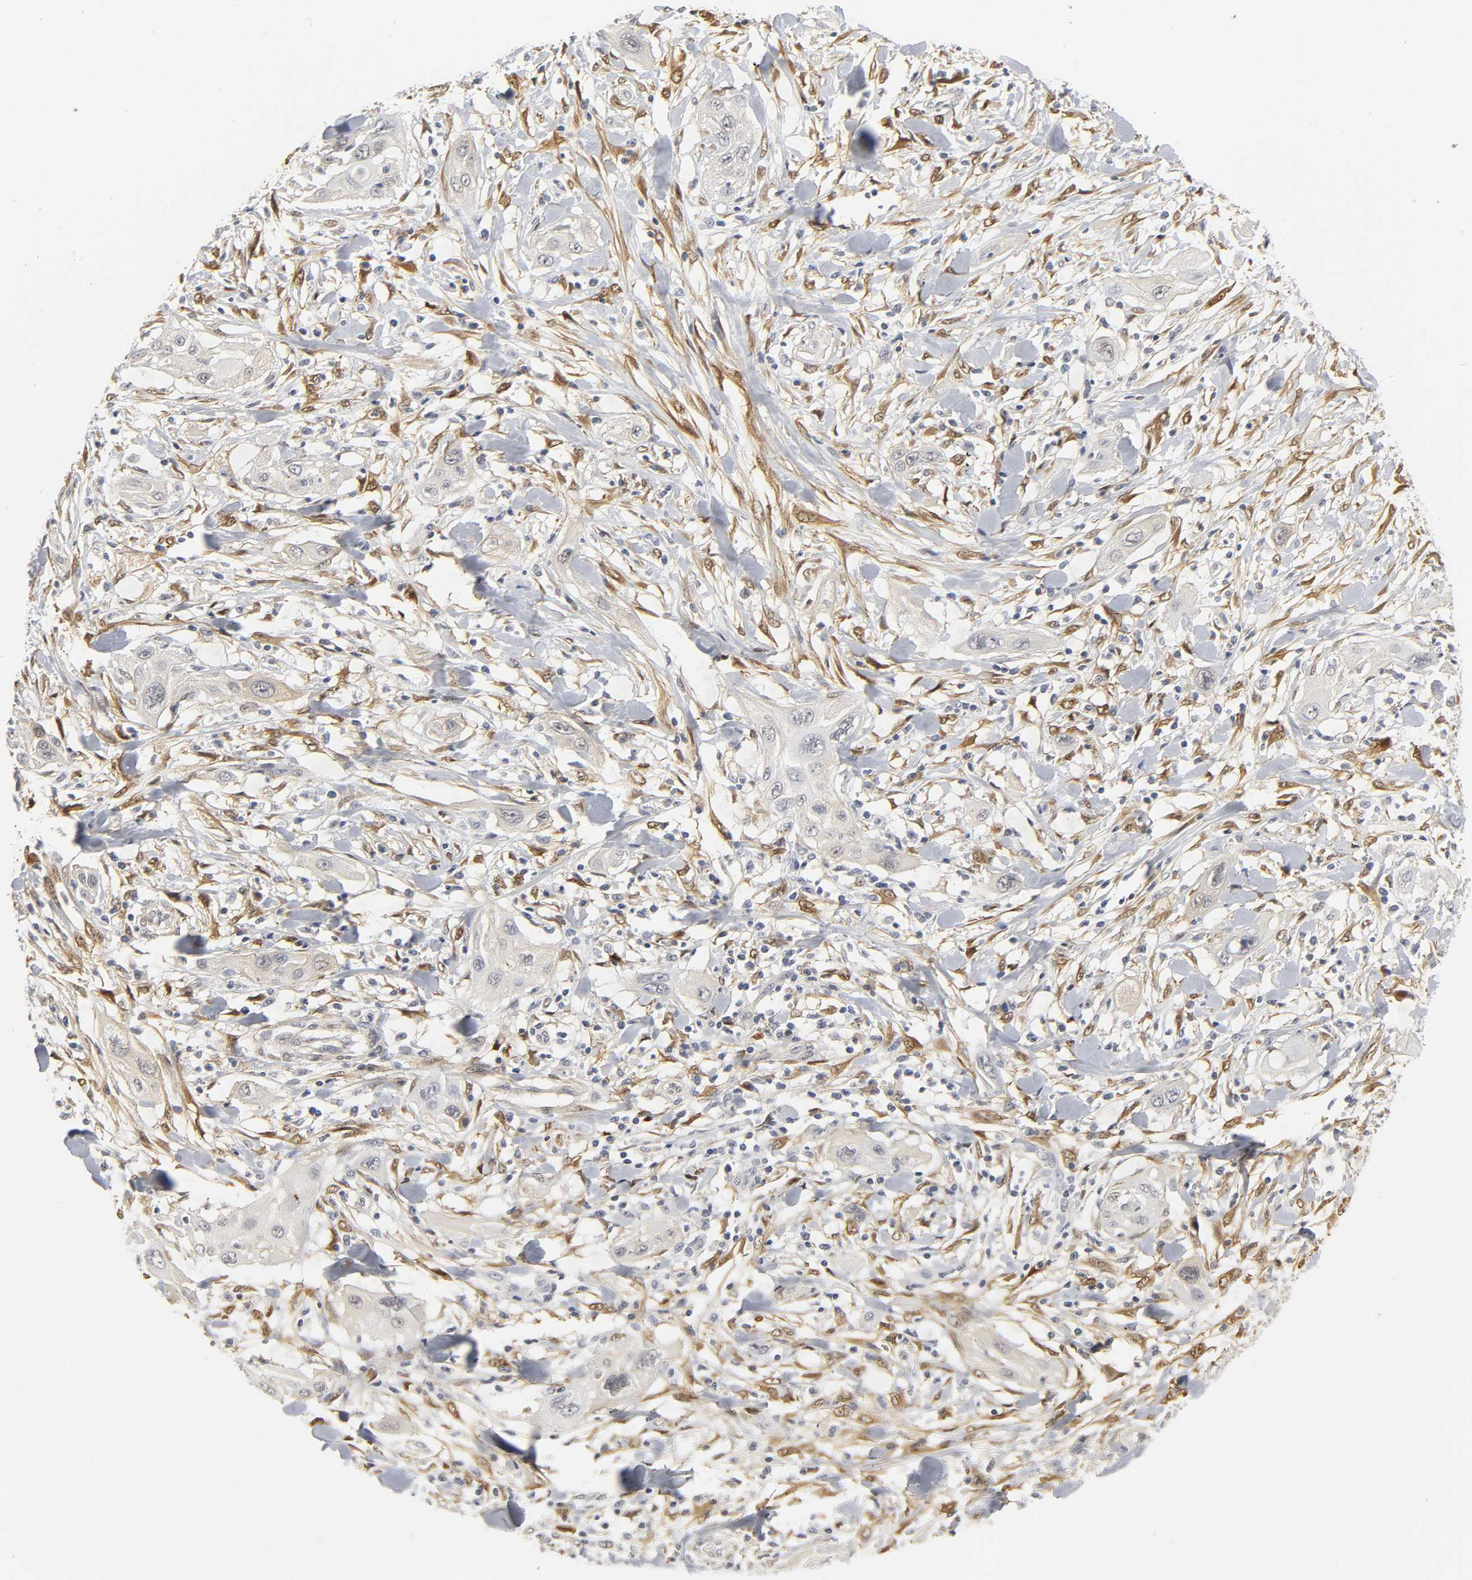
{"staining": {"intensity": "negative", "quantity": "none", "location": "none"}, "tissue": "lung cancer", "cell_type": "Tumor cells", "image_type": "cancer", "snomed": [{"axis": "morphology", "description": "Squamous cell carcinoma, NOS"}, {"axis": "topography", "description": "Lung"}], "caption": "This image is of lung squamous cell carcinoma stained with IHC to label a protein in brown with the nuclei are counter-stained blue. There is no staining in tumor cells.", "gene": "PDLIM3", "patient": {"sex": "female", "age": 47}}